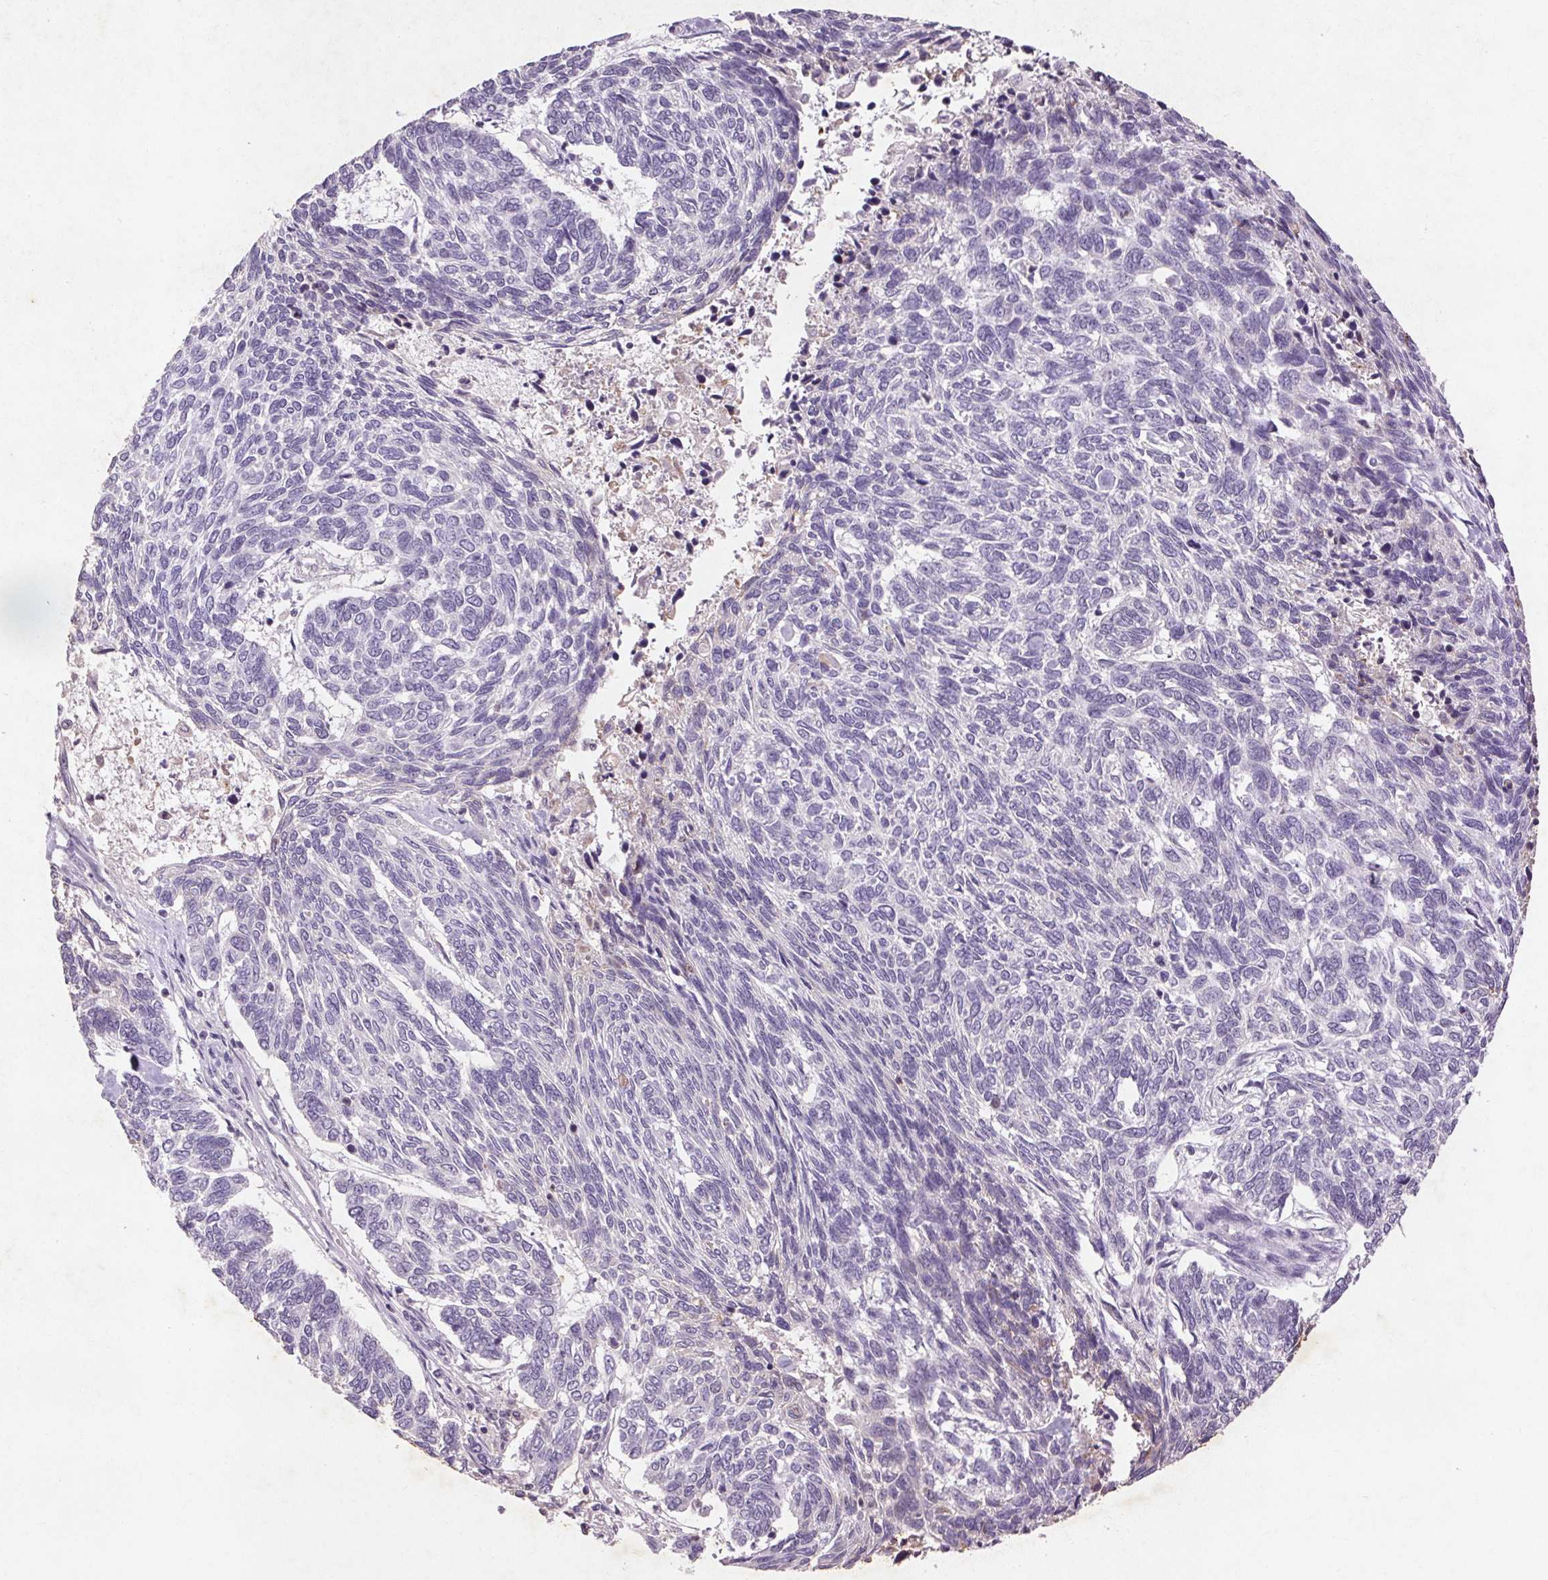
{"staining": {"intensity": "negative", "quantity": "none", "location": "none"}, "tissue": "skin cancer", "cell_type": "Tumor cells", "image_type": "cancer", "snomed": [{"axis": "morphology", "description": "Basal cell carcinoma"}, {"axis": "topography", "description": "Skin"}], "caption": "Basal cell carcinoma (skin) was stained to show a protein in brown. There is no significant expression in tumor cells. The staining was performed using DAB to visualize the protein expression in brown, while the nuclei were stained in blue with hematoxylin (Magnification: 20x).", "gene": "FNDC7", "patient": {"sex": "female", "age": 65}}